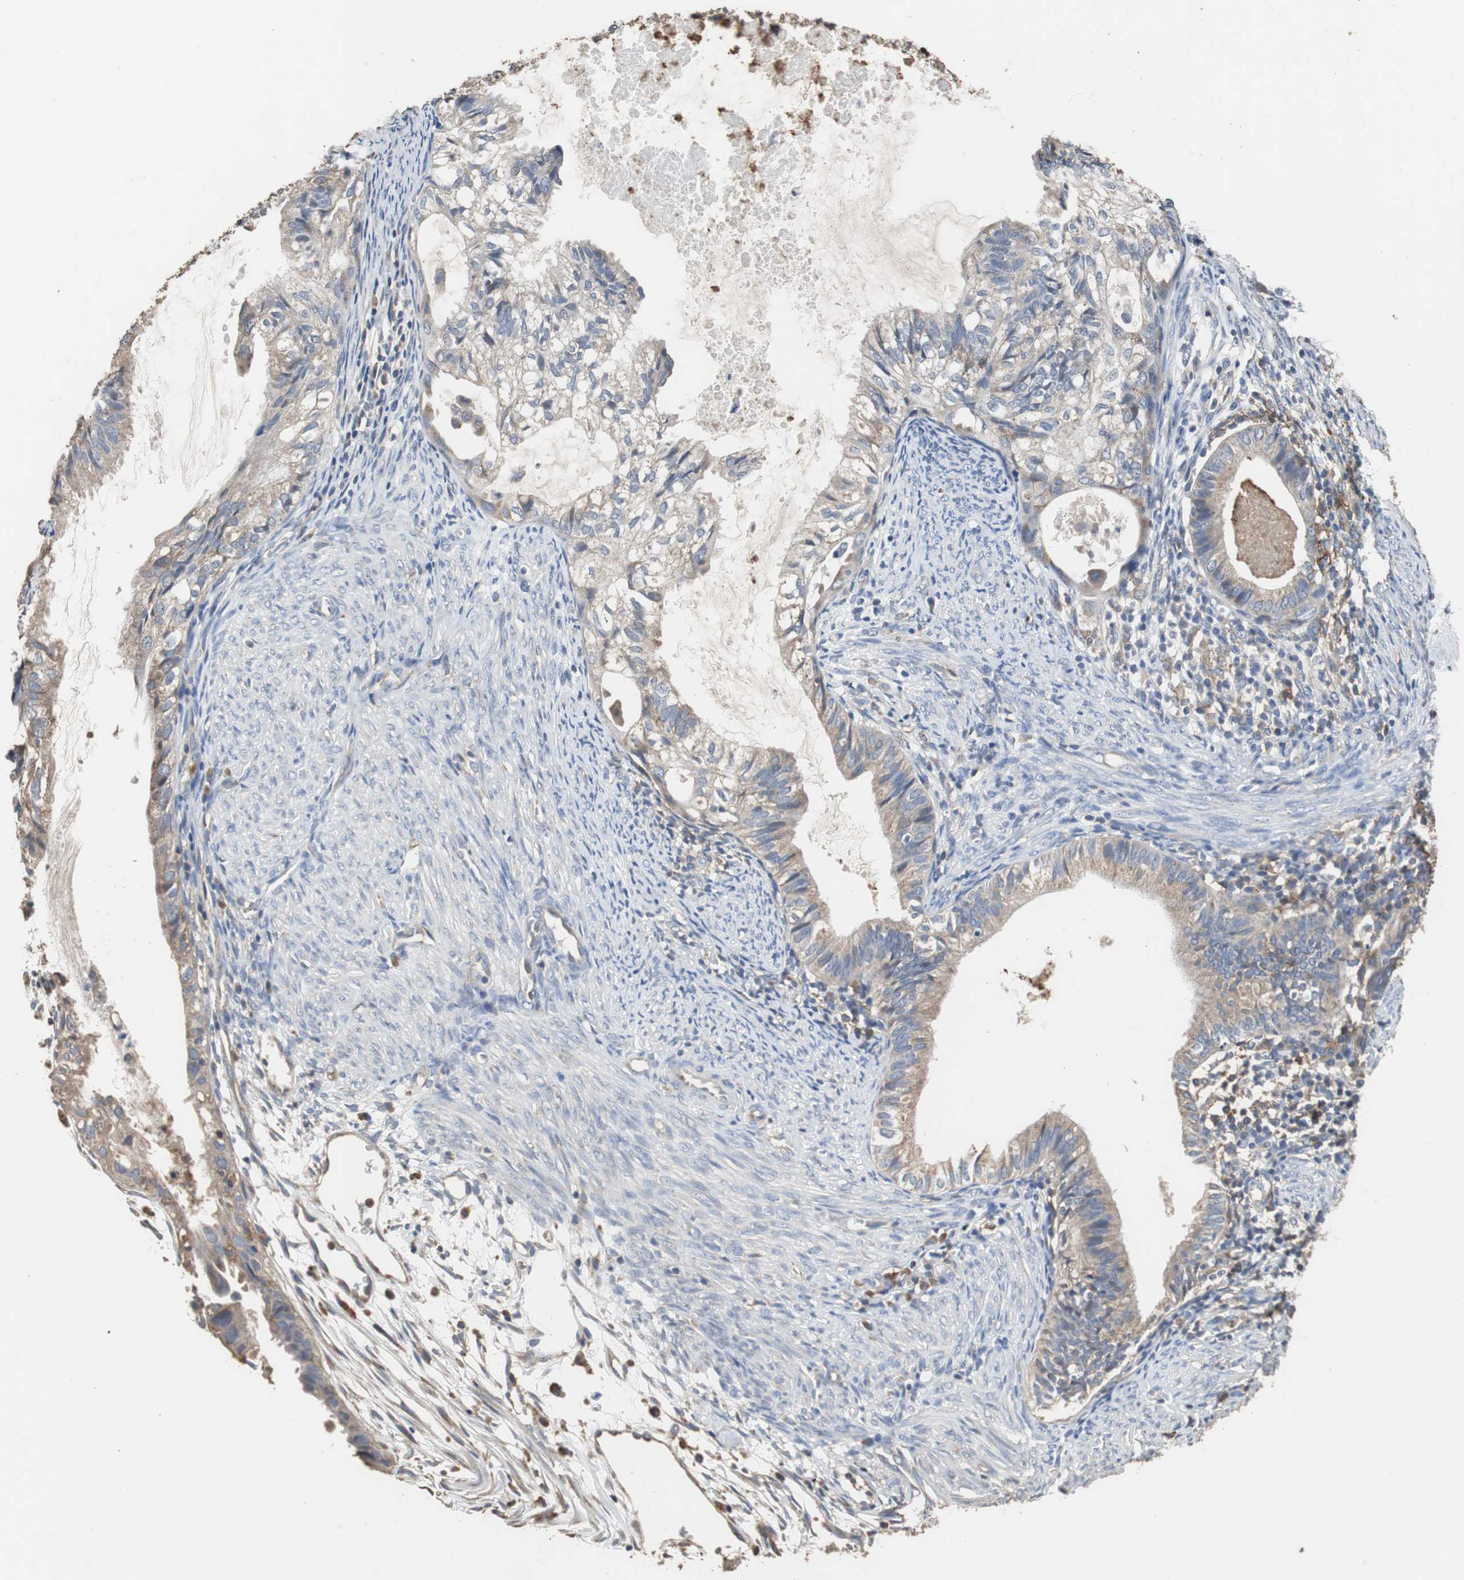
{"staining": {"intensity": "weak", "quantity": "25%-75%", "location": "cytoplasmic/membranous"}, "tissue": "cervical cancer", "cell_type": "Tumor cells", "image_type": "cancer", "snomed": [{"axis": "morphology", "description": "Normal tissue, NOS"}, {"axis": "morphology", "description": "Adenocarcinoma, NOS"}, {"axis": "topography", "description": "Cervix"}, {"axis": "topography", "description": "Endometrium"}], "caption": "Approximately 25%-75% of tumor cells in human cervical adenocarcinoma exhibit weak cytoplasmic/membranous protein expression as visualized by brown immunohistochemical staining.", "gene": "SCIMP", "patient": {"sex": "female", "age": 86}}